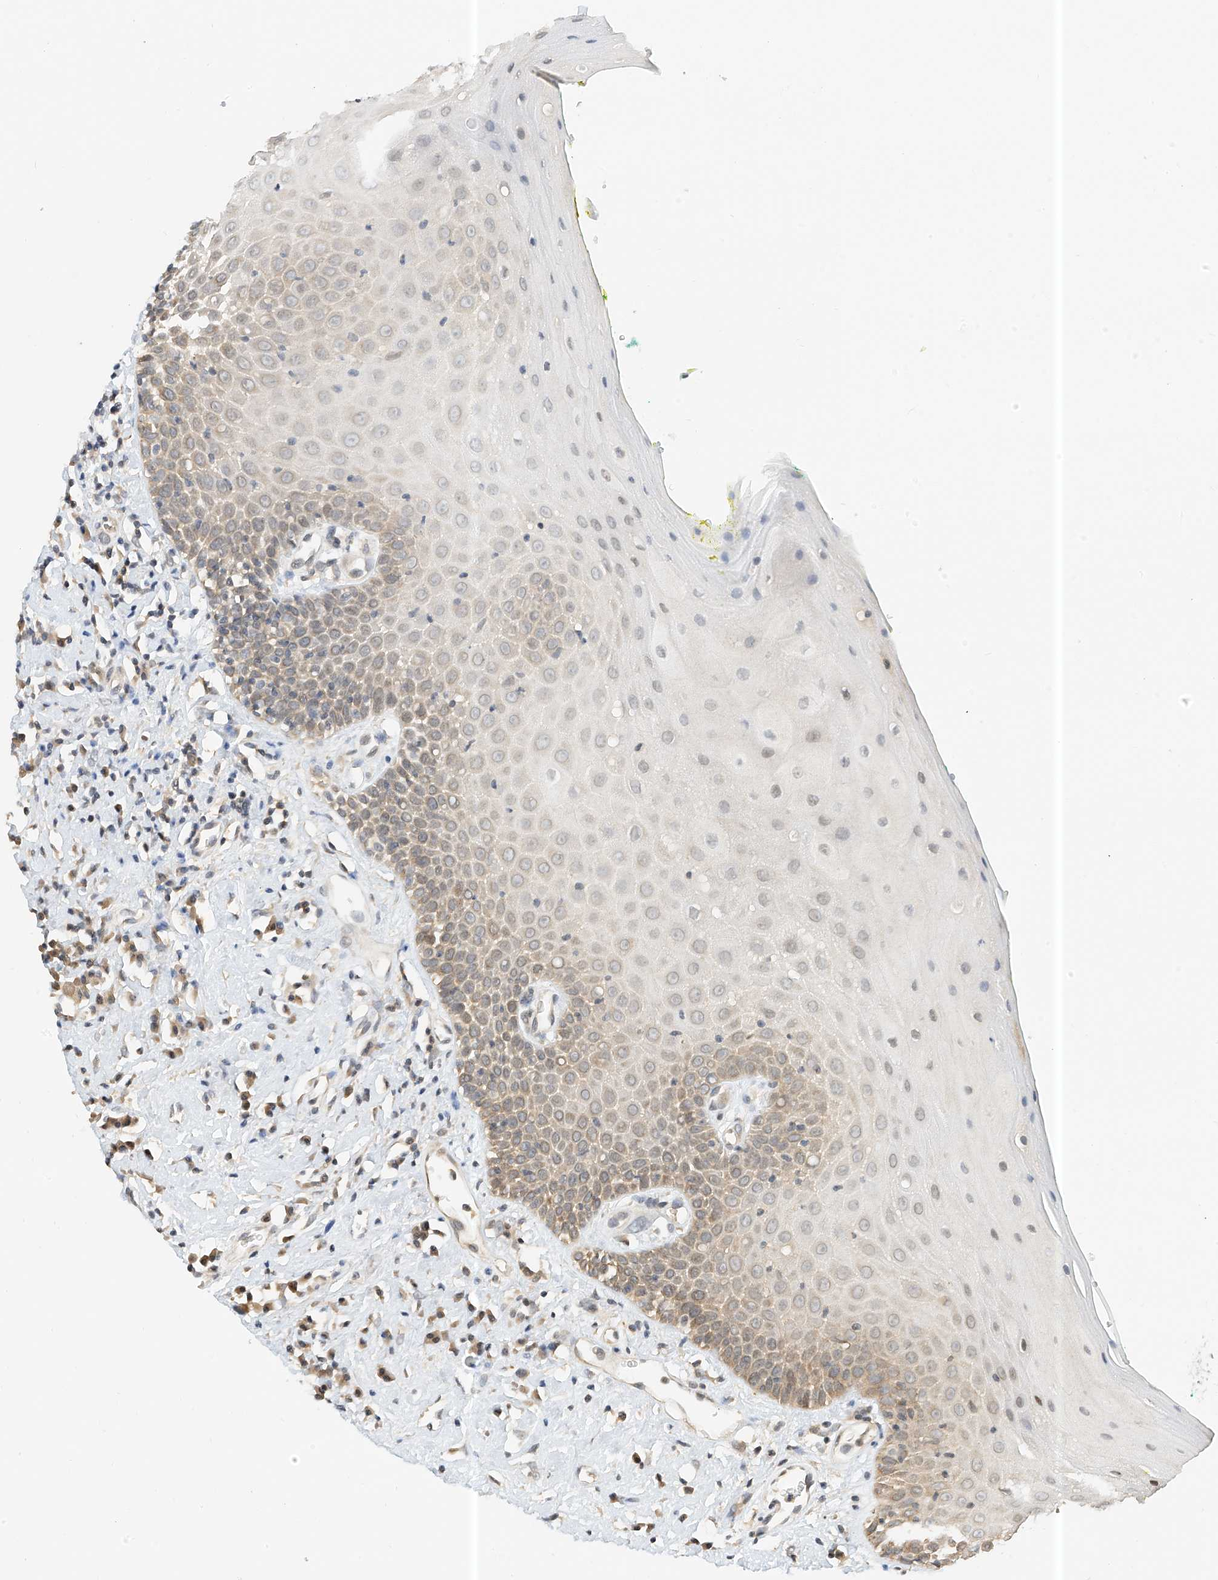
{"staining": {"intensity": "moderate", "quantity": "25%-75%", "location": "cytoplasmic/membranous"}, "tissue": "oral mucosa", "cell_type": "Squamous epithelial cells", "image_type": "normal", "snomed": [{"axis": "morphology", "description": "Normal tissue, NOS"}, {"axis": "morphology", "description": "Squamous cell carcinoma, NOS"}, {"axis": "topography", "description": "Oral tissue"}, {"axis": "topography", "description": "Head-Neck"}], "caption": "Oral mucosa stained with a brown dye shows moderate cytoplasmic/membranous positive staining in approximately 25%-75% of squamous epithelial cells.", "gene": "PPA2", "patient": {"sex": "female", "age": 70}}